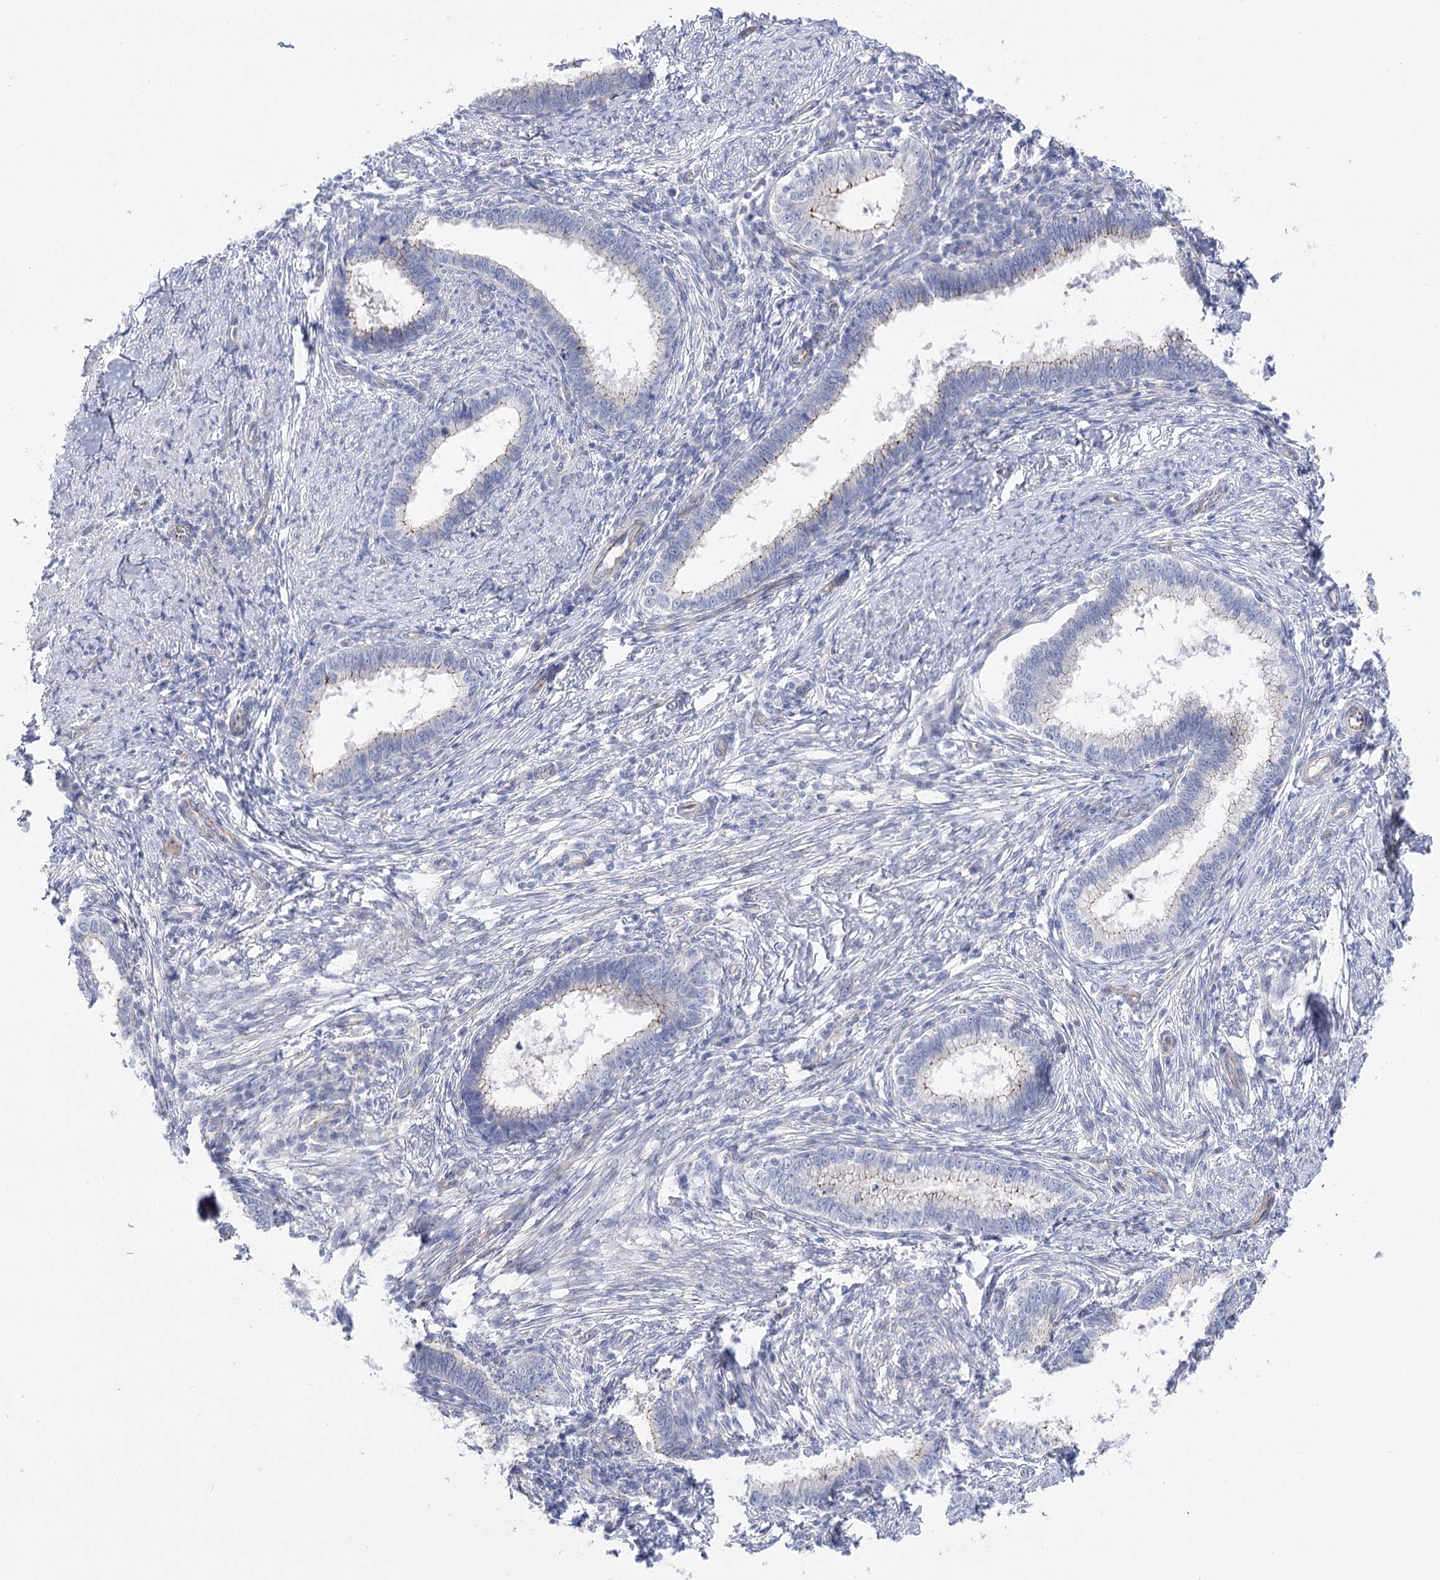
{"staining": {"intensity": "negative", "quantity": "none", "location": "none"}, "tissue": "cervical cancer", "cell_type": "Tumor cells", "image_type": "cancer", "snomed": [{"axis": "morphology", "description": "Adenocarcinoma, NOS"}, {"axis": "topography", "description": "Cervix"}], "caption": "The photomicrograph shows no significant expression in tumor cells of cervical adenocarcinoma.", "gene": "NRAP", "patient": {"sex": "female", "age": 36}}